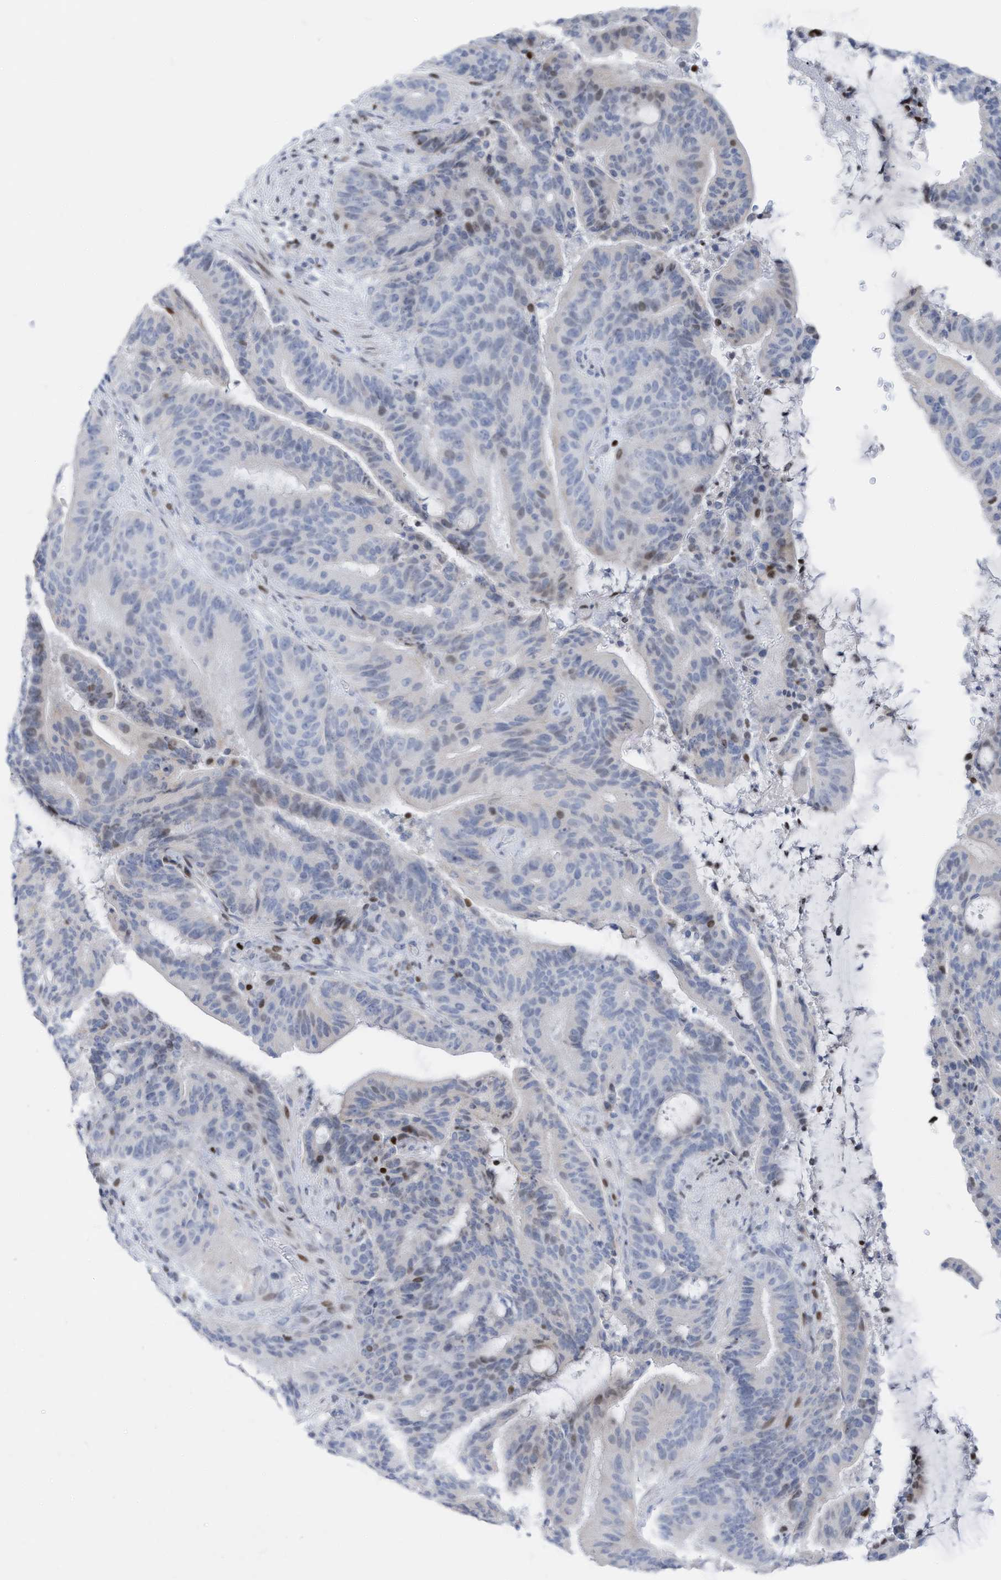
{"staining": {"intensity": "moderate", "quantity": "<25%", "location": "nuclear"}, "tissue": "liver cancer", "cell_type": "Tumor cells", "image_type": "cancer", "snomed": [{"axis": "morphology", "description": "Normal tissue, NOS"}, {"axis": "morphology", "description": "Cholangiocarcinoma"}, {"axis": "topography", "description": "Liver"}, {"axis": "topography", "description": "Peripheral nerve tissue"}], "caption": "High-magnification brightfield microscopy of liver cholangiocarcinoma stained with DAB (brown) and counterstained with hematoxylin (blue). tumor cells exhibit moderate nuclear positivity is seen in approximately<25% of cells.", "gene": "FRS3", "patient": {"sex": "female", "age": 73}}